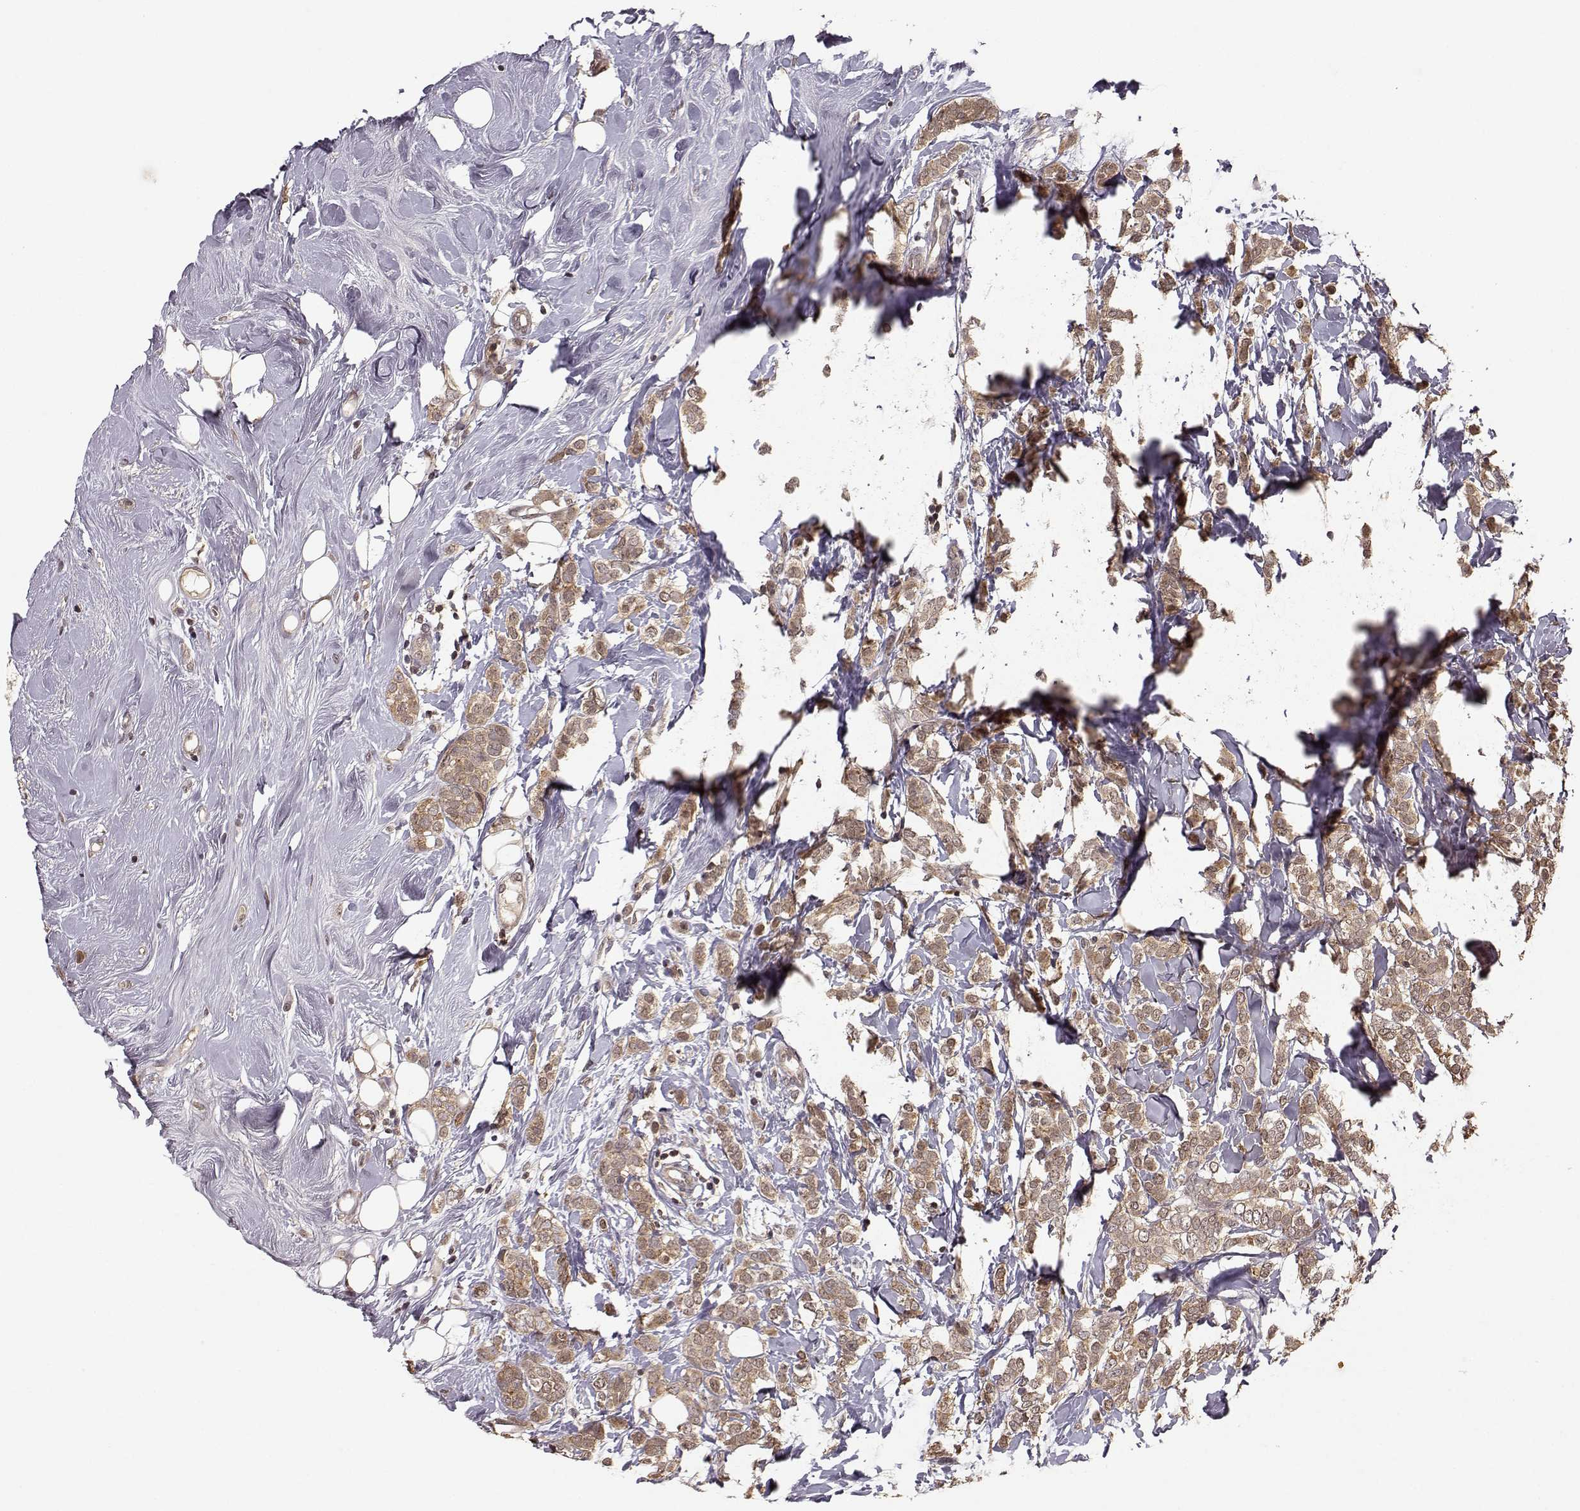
{"staining": {"intensity": "moderate", "quantity": ">75%", "location": "cytoplasmic/membranous"}, "tissue": "breast cancer", "cell_type": "Tumor cells", "image_type": "cancer", "snomed": [{"axis": "morphology", "description": "Lobular carcinoma"}, {"axis": "topography", "description": "Breast"}], "caption": "IHC image of breast cancer stained for a protein (brown), which demonstrates medium levels of moderate cytoplasmic/membranous staining in about >75% of tumor cells.", "gene": "PLEKHG3", "patient": {"sex": "female", "age": 49}}